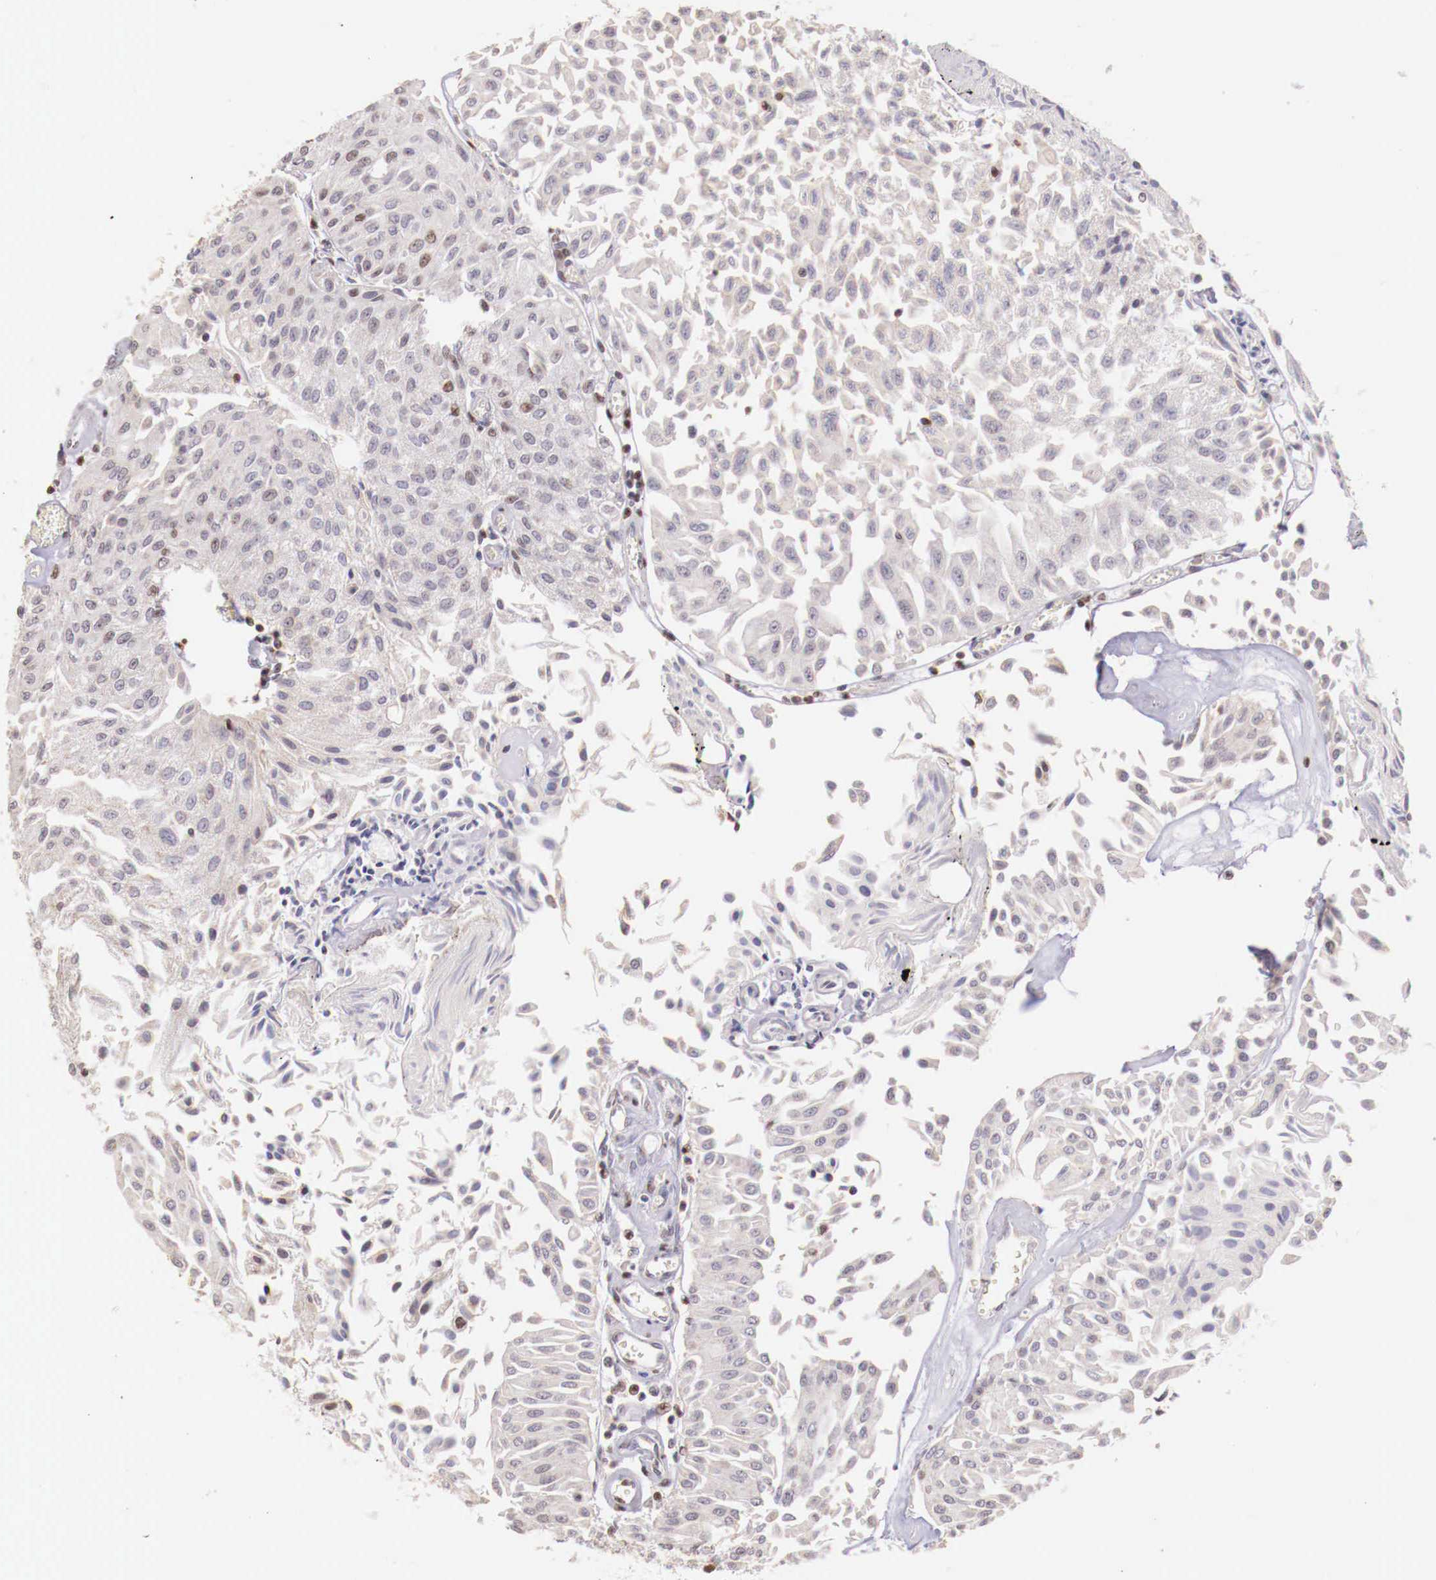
{"staining": {"intensity": "negative", "quantity": "none", "location": "none"}, "tissue": "urothelial cancer", "cell_type": "Tumor cells", "image_type": "cancer", "snomed": [{"axis": "morphology", "description": "Urothelial carcinoma, Low grade"}, {"axis": "topography", "description": "Urinary bladder"}], "caption": "The immunohistochemistry micrograph has no significant staining in tumor cells of low-grade urothelial carcinoma tissue.", "gene": "SP1", "patient": {"sex": "male", "age": 86}}